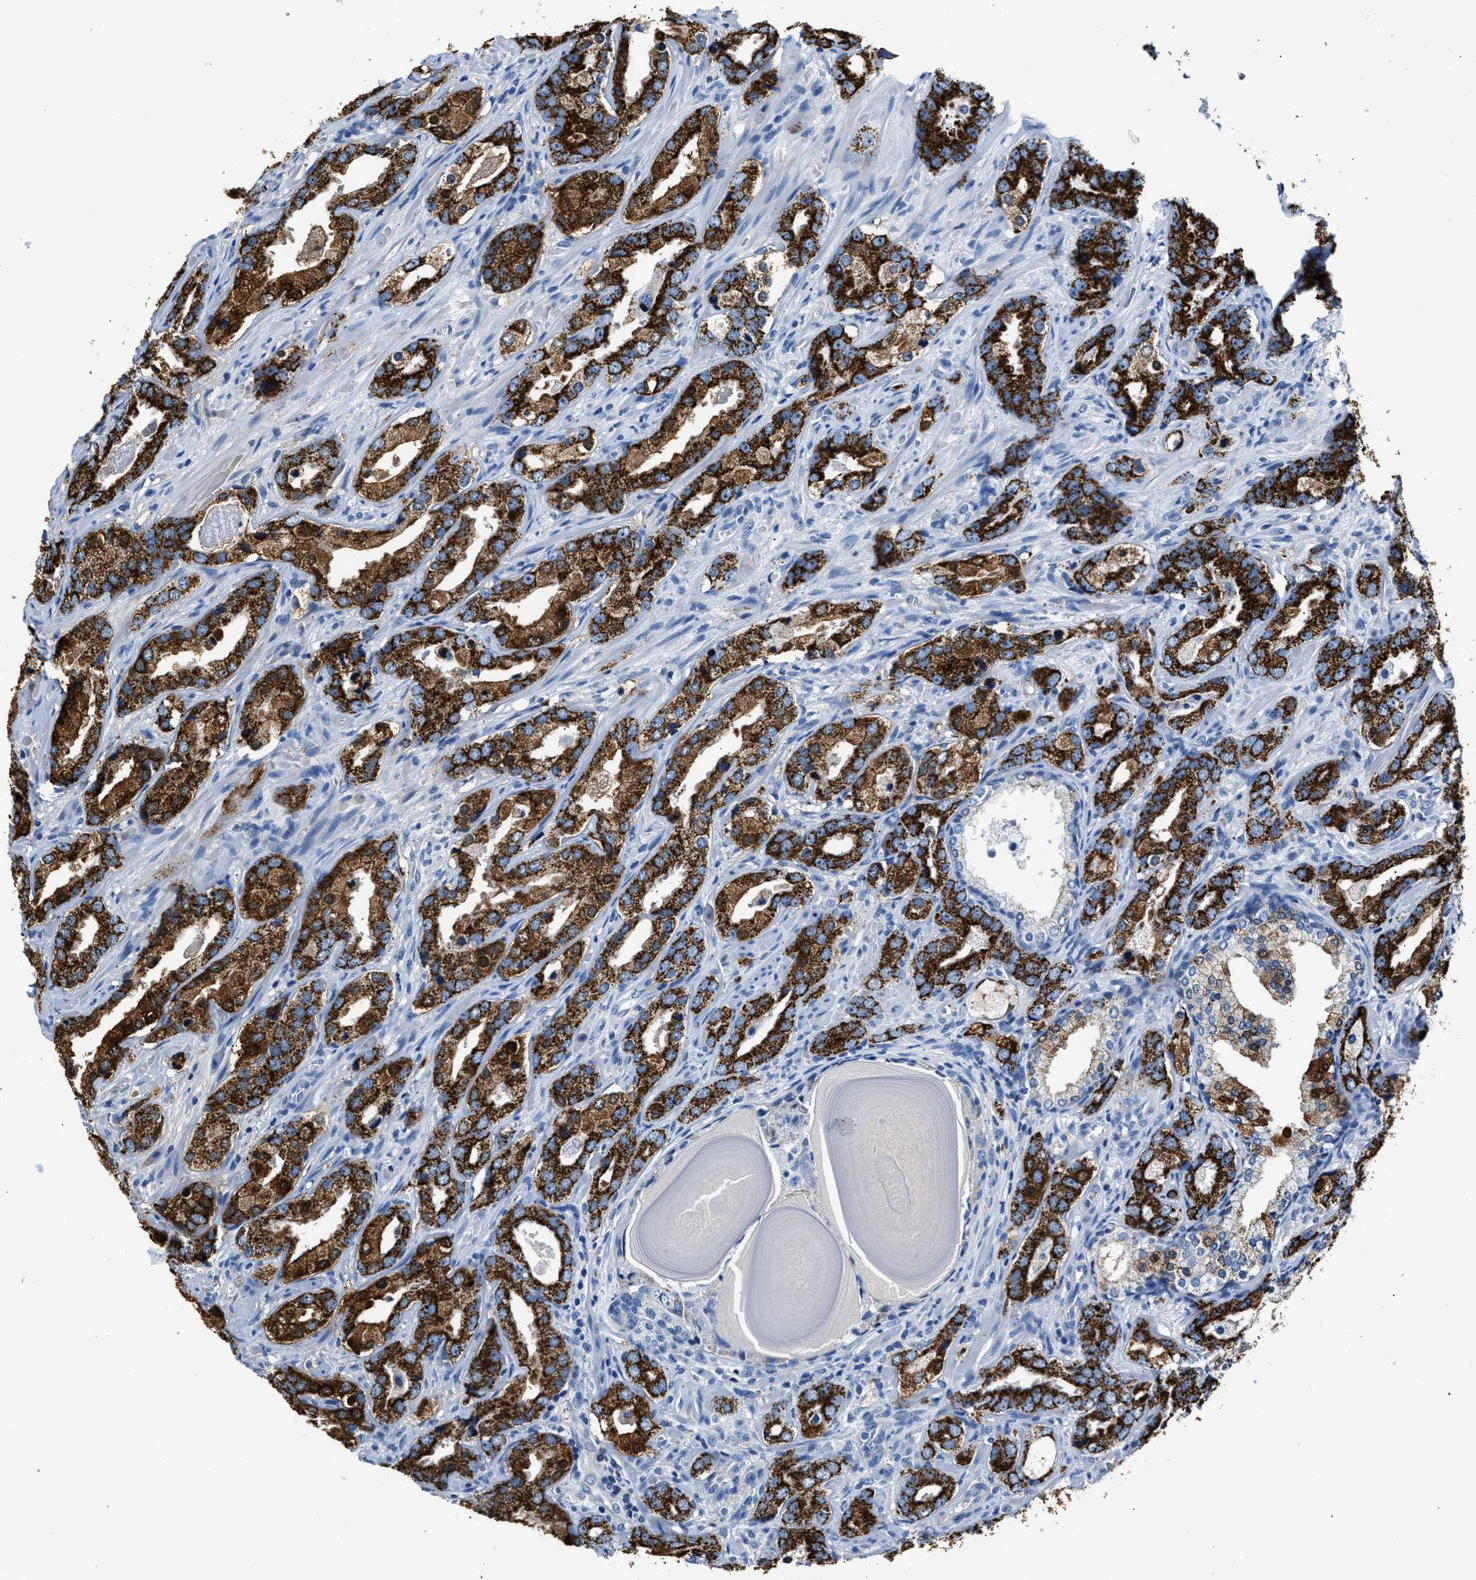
{"staining": {"intensity": "strong", "quantity": ">75%", "location": "cytoplasmic/membranous"}, "tissue": "prostate cancer", "cell_type": "Tumor cells", "image_type": "cancer", "snomed": [{"axis": "morphology", "description": "Adenocarcinoma, High grade"}, {"axis": "topography", "description": "Prostate"}], "caption": "Tumor cells reveal strong cytoplasmic/membranous expression in about >75% of cells in adenocarcinoma (high-grade) (prostate). (IHC, brightfield microscopy, high magnification).", "gene": "AMACR", "patient": {"sex": "male", "age": 63}}